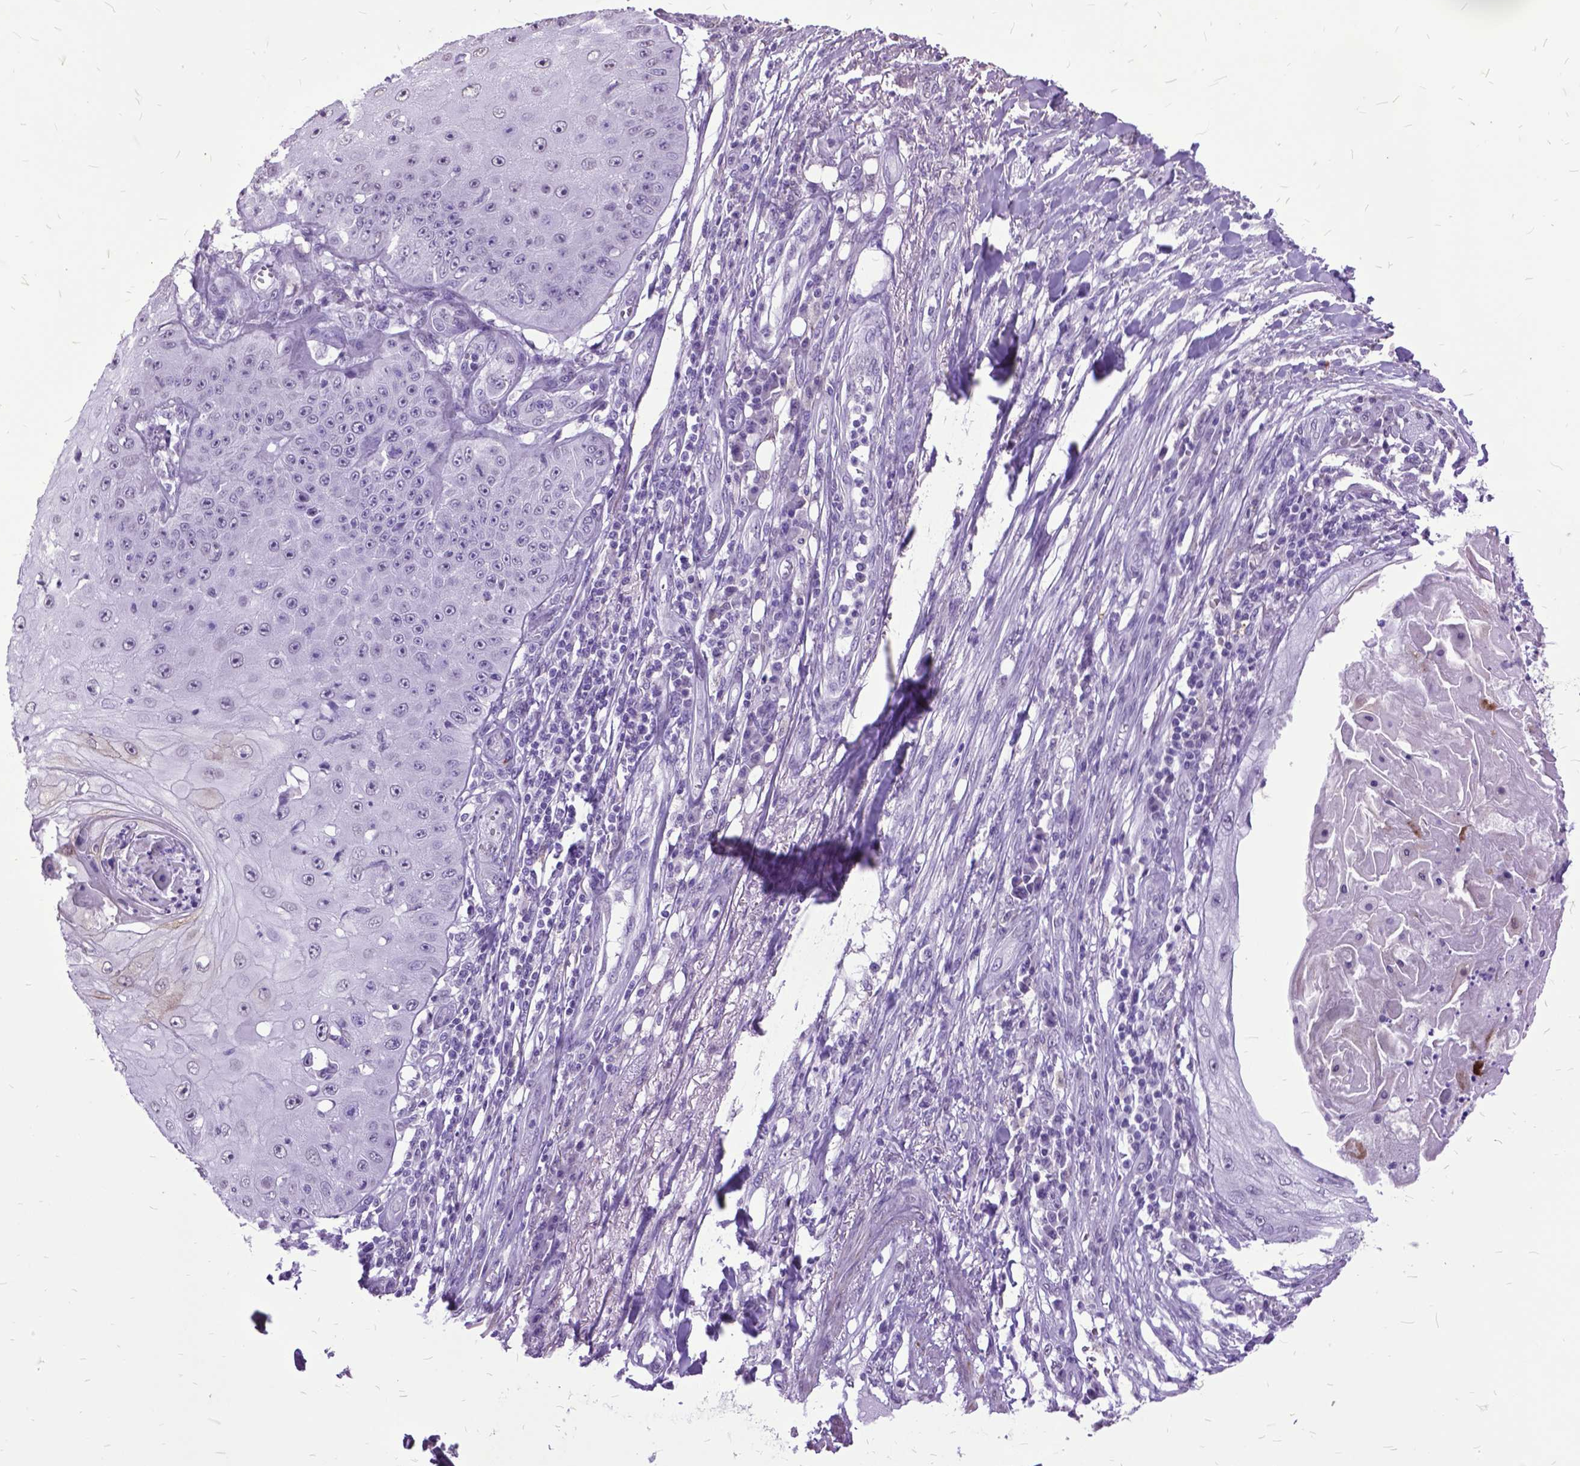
{"staining": {"intensity": "negative", "quantity": "none", "location": "none"}, "tissue": "skin cancer", "cell_type": "Tumor cells", "image_type": "cancer", "snomed": [{"axis": "morphology", "description": "Squamous cell carcinoma, NOS"}, {"axis": "topography", "description": "Skin"}], "caption": "DAB immunohistochemical staining of human skin cancer (squamous cell carcinoma) reveals no significant staining in tumor cells.", "gene": "MARCHF10", "patient": {"sex": "male", "age": 70}}